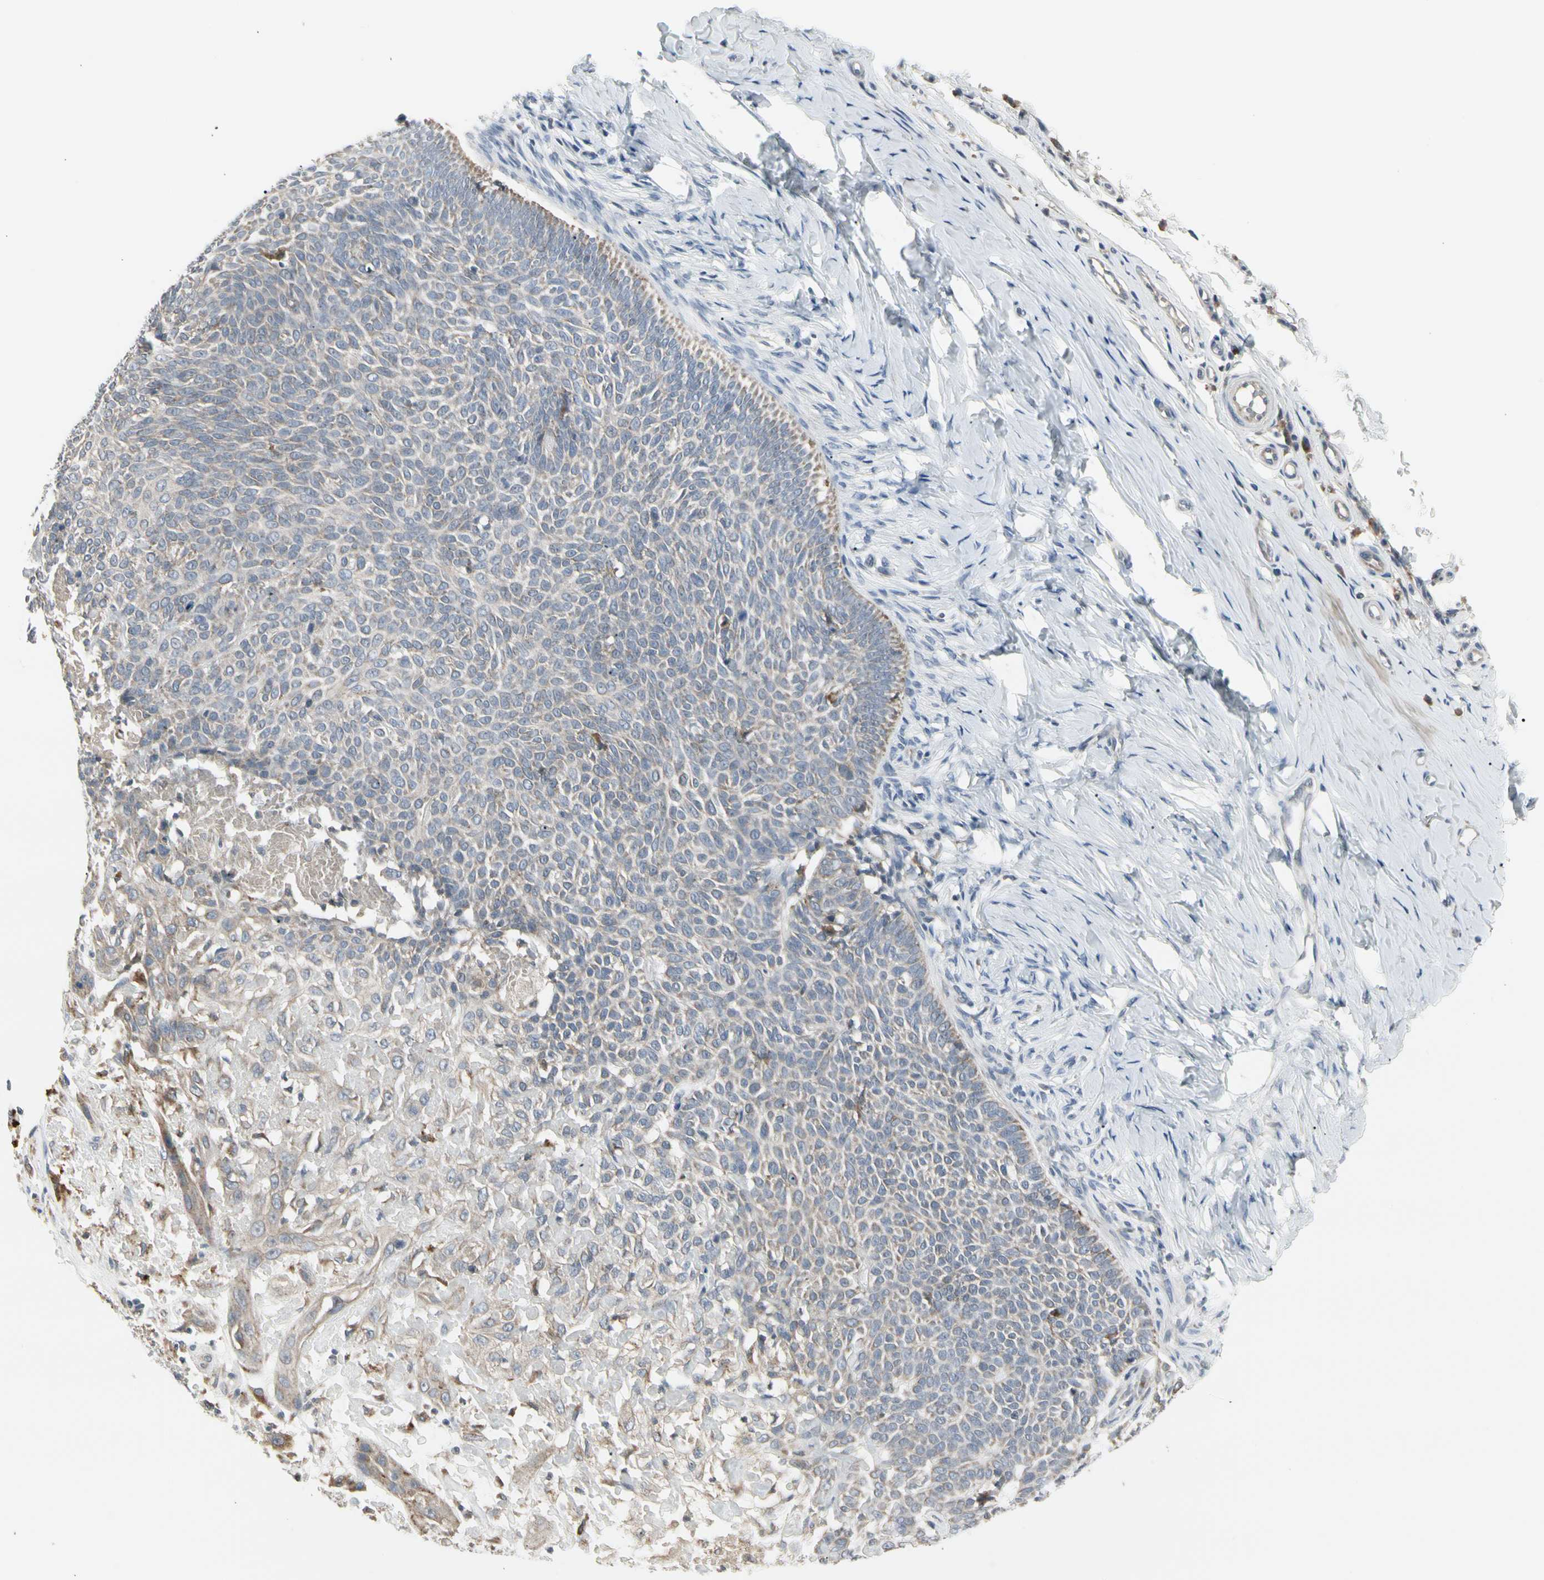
{"staining": {"intensity": "weak", "quantity": "<25%", "location": "cytoplasmic/membranous"}, "tissue": "skin cancer", "cell_type": "Tumor cells", "image_type": "cancer", "snomed": [{"axis": "morphology", "description": "Normal tissue, NOS"}, {"axis": "morphology", "description": "Basal cell carcinoma"}, {"axis": "topography", "description": "Skin"}], "caption": "Tumor cells are negative for protein expression in human skin cancer.", "gene": "GRN", "patient": {"sex": "male", "age": 87}}